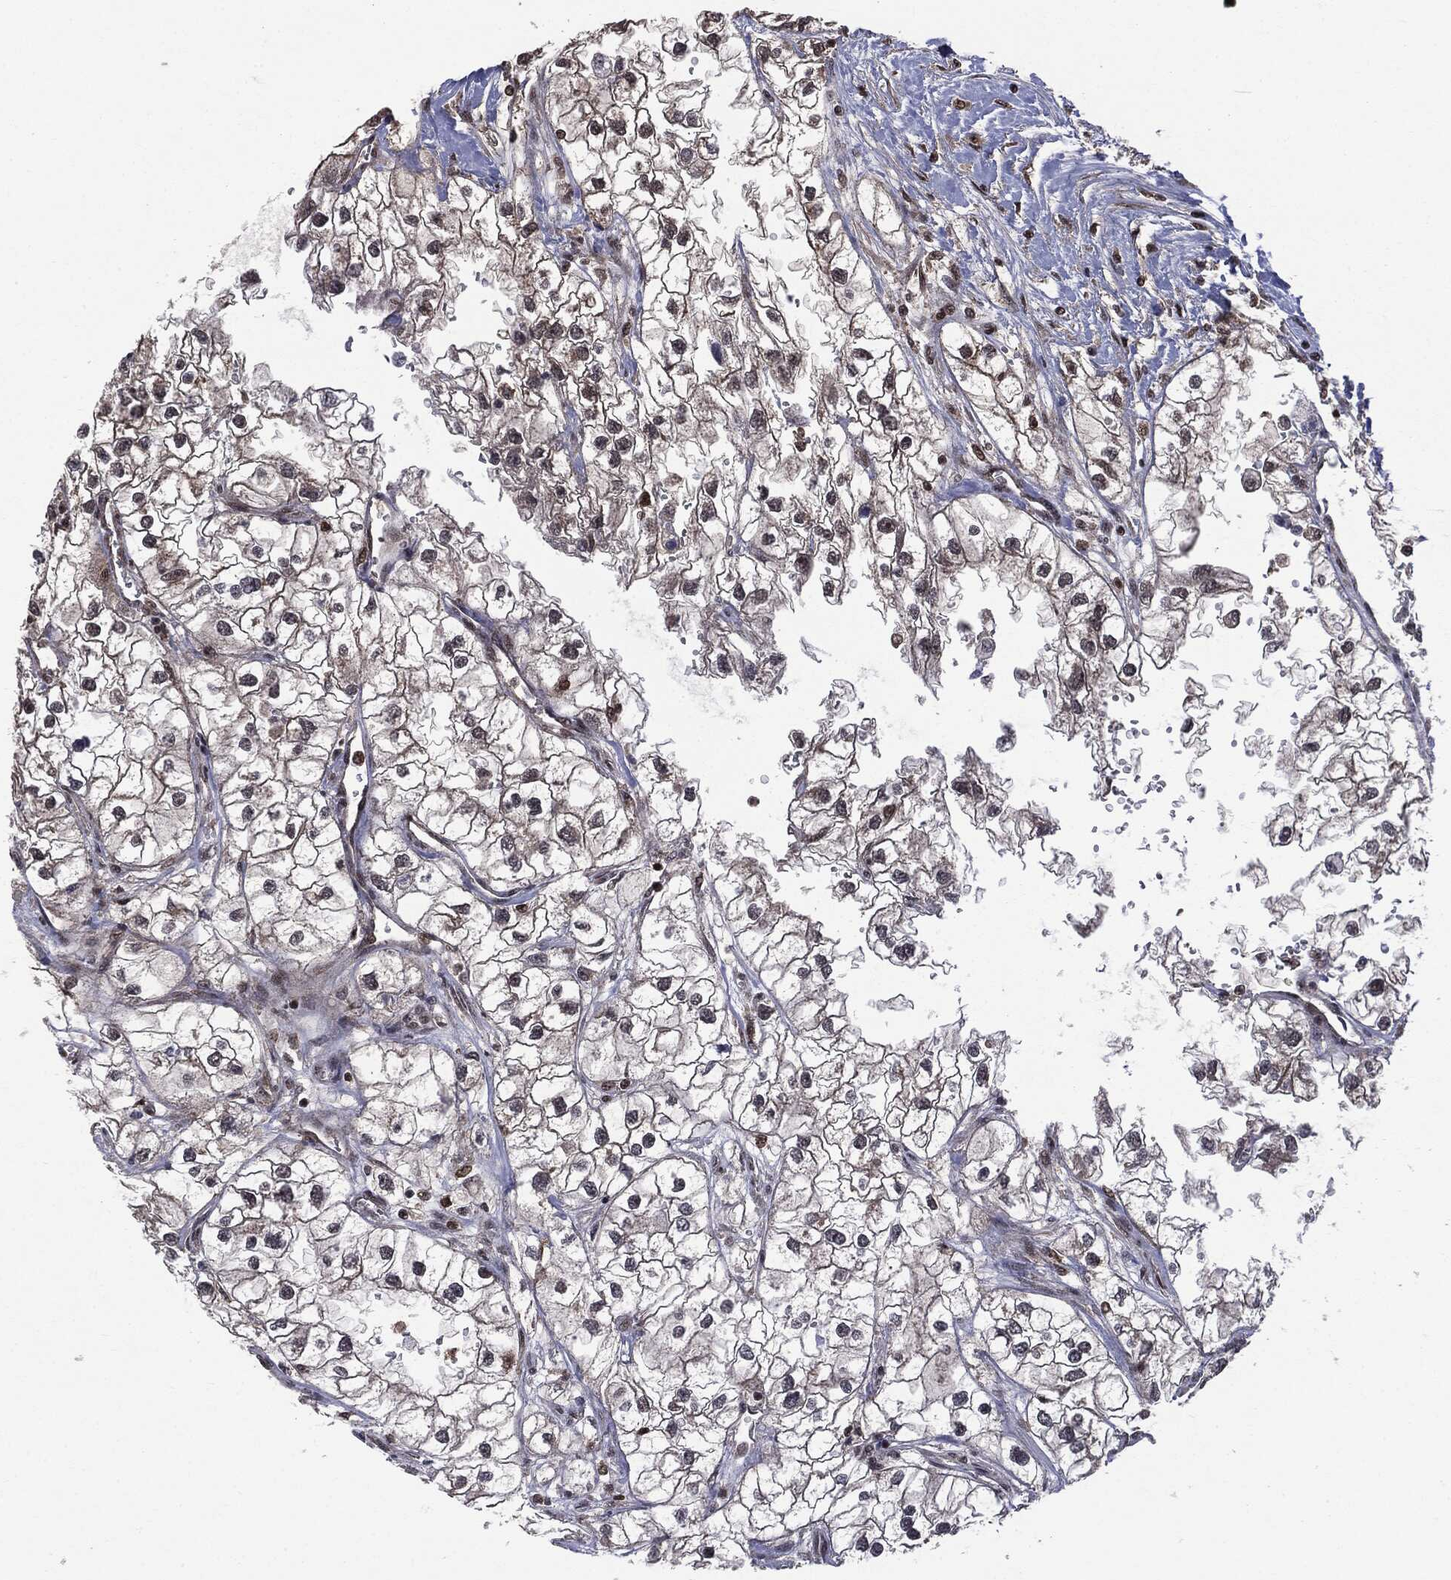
{"staining": {"intensity": "negative", "quantity": "none", "location": "none"}, "tissue": "renal cancer", "cell_type": "Tumor cells", "image_type": "cancer", "snomed": [{"axis": "morphology", "description": "Adenocarcinoma, NOS"}, {"axis": "topography", "description": "Kidney"}], "caption": "An immunohistochemistry (IHC) micrograph of renal adenocarcinoma is shown. There is no staining in tumor cells of renal adenocarcinoma.", "gene": "PTPA", "patient": {"sex": "male", "age": 59}}